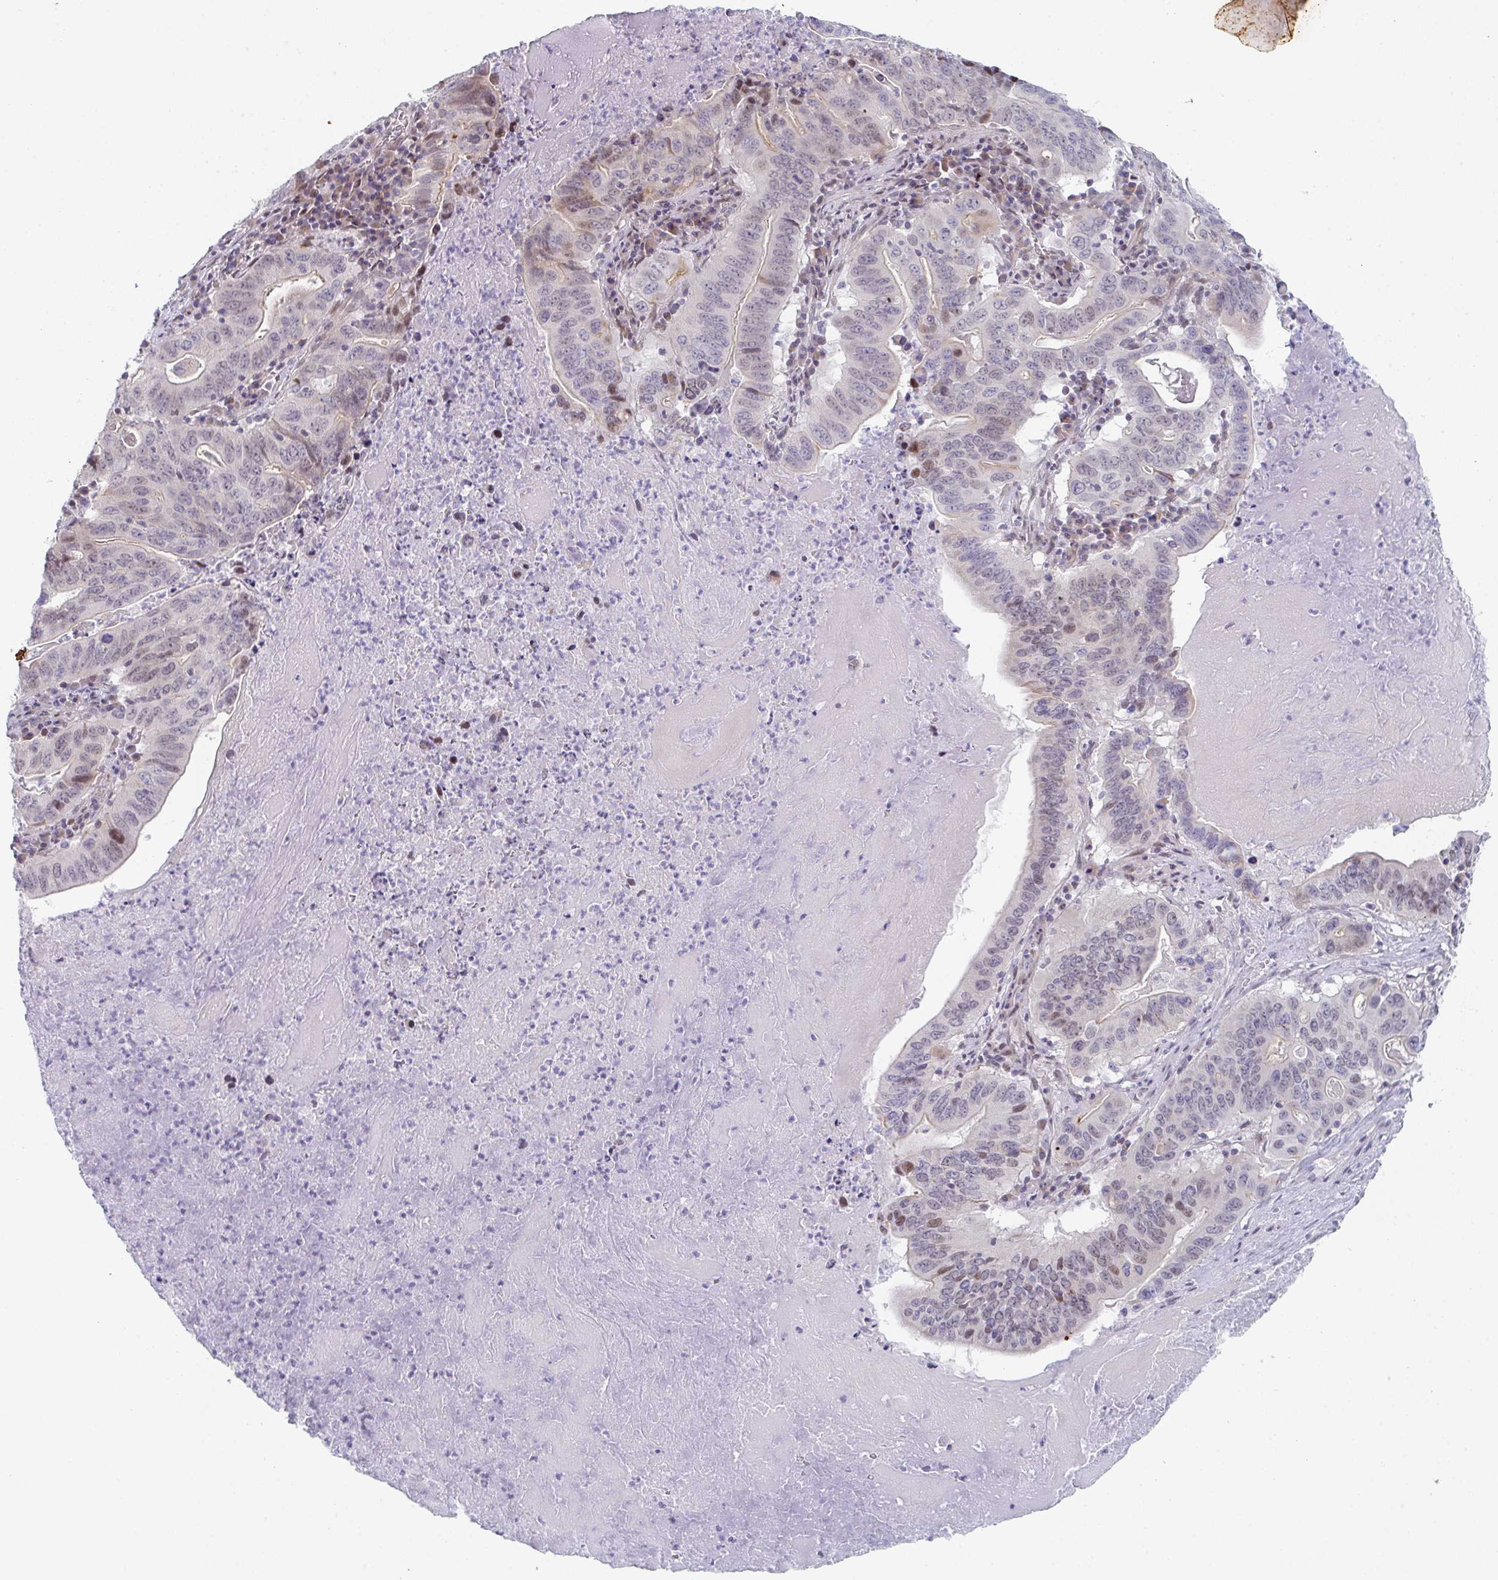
{"staining": {"intensity": "moderate", "quantity": "<25%", "location": "nuclear"}, "tissue": "lung cancer", "cell_type": "Tumor cells", "image_type": "cancer", "snomed": [{"axis": "morphology", "description": "Adenocarcinoma, NOS"}, {"axis": "topography", "description": "Lung"}], "caption": "A brown stain labels moderate nuclear positivity of a protein in lung cancer tumor cells.", "gene": "POU2AF2", "patient": {"sex": "female", "age": 60}}